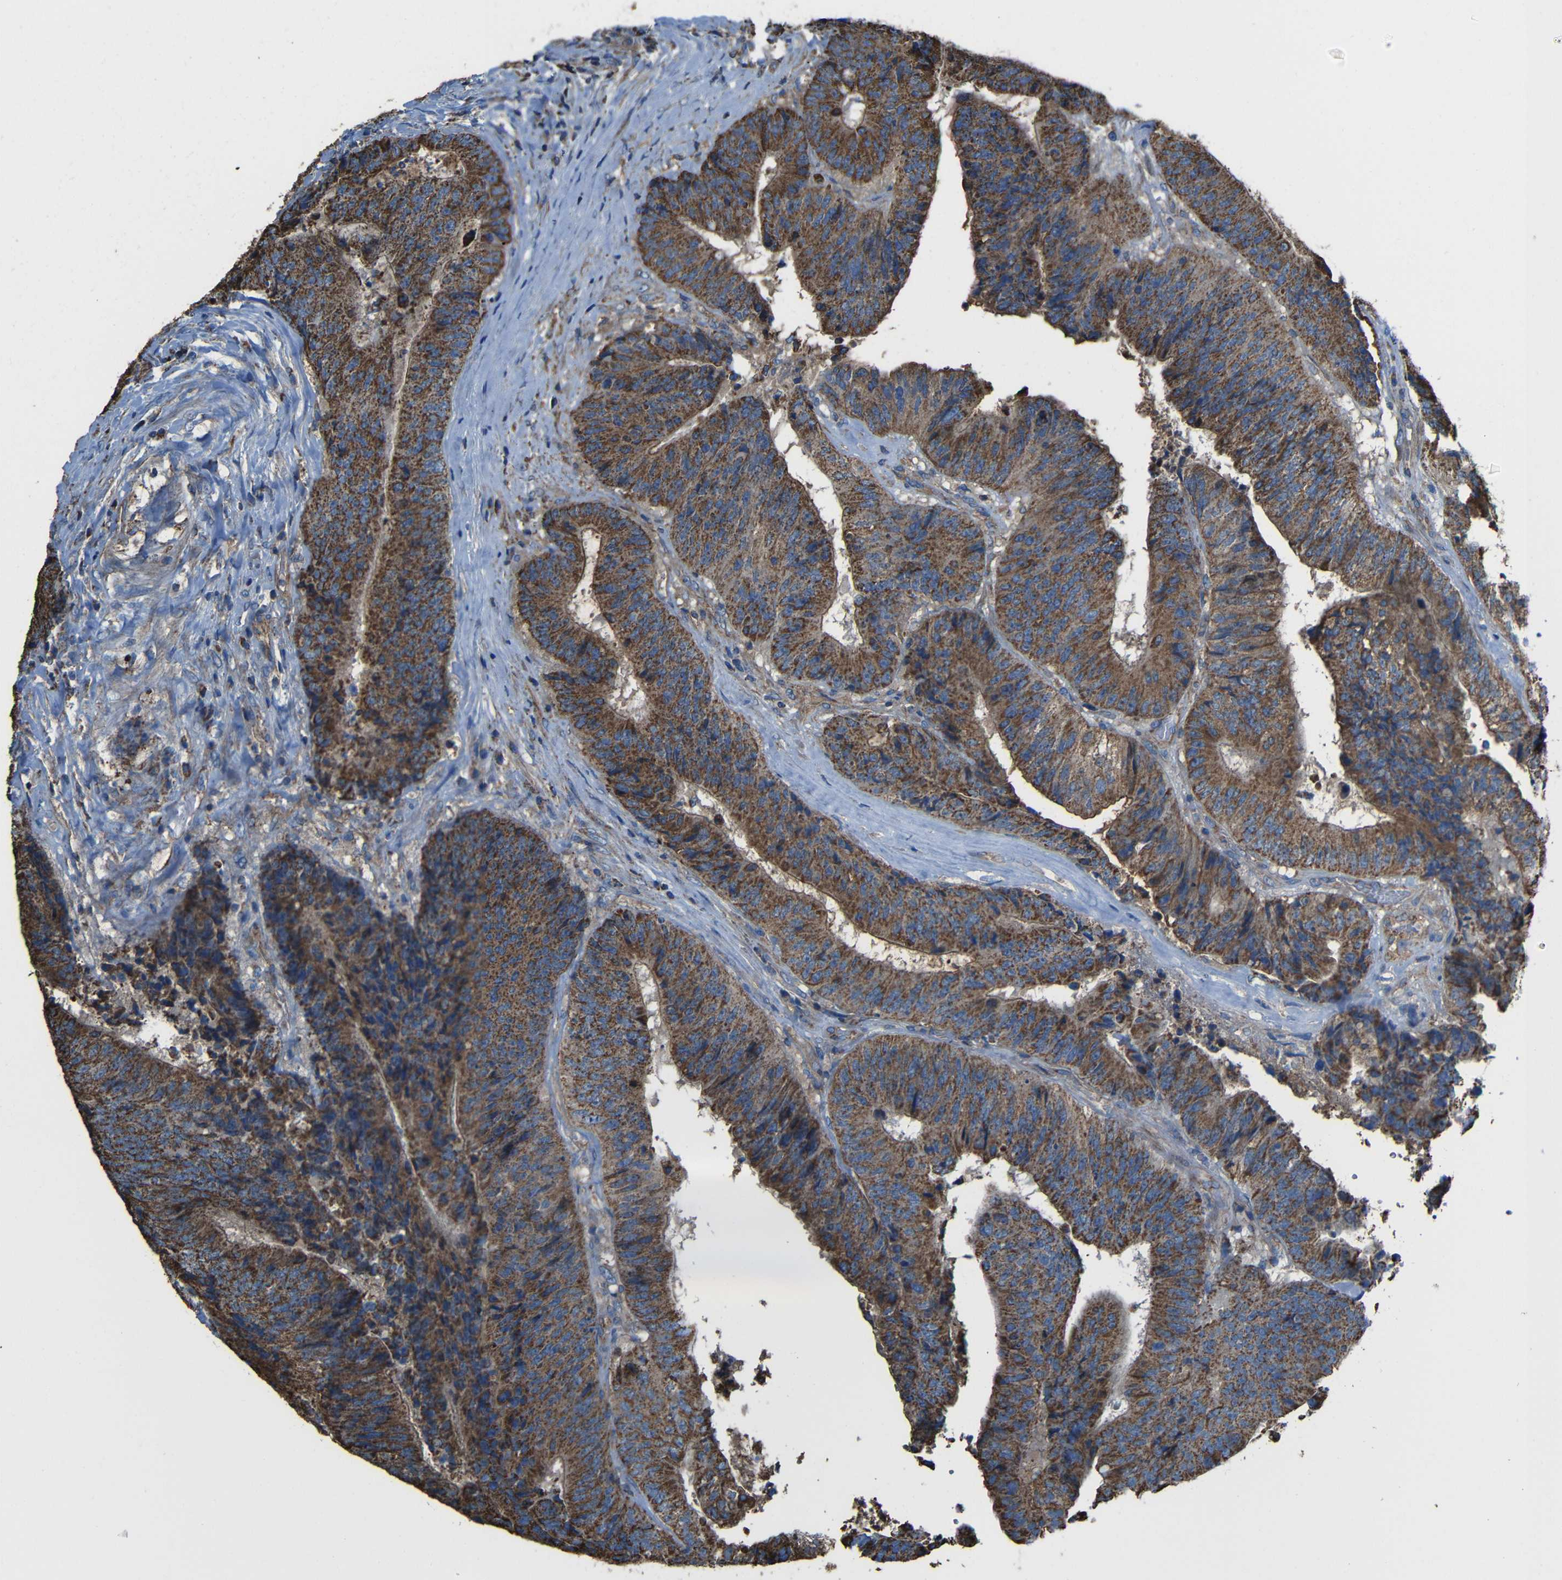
{"staining": {"intensity": "strong", "quantity": ">75%", "location": "cytoplasmic/membranous"}, "tissue": "colorectal cancer", "cell_type": "Tumor cells", "image_type": "cancer", "snomed": [{"axis": "morphology", "description": "Adenocarcinoma, NOS"}, {"axis": "topography", "description": "Rectum"}], "caption": "Immunohistochemical staining of colorectal cancer (adenocarcinoma) reveals high levels of strong cytoplasmic/membranous protein staining in about >75% of tumor cells.", "gene": "INTS6L", "patient": {"sex": "male", "age": 72}}